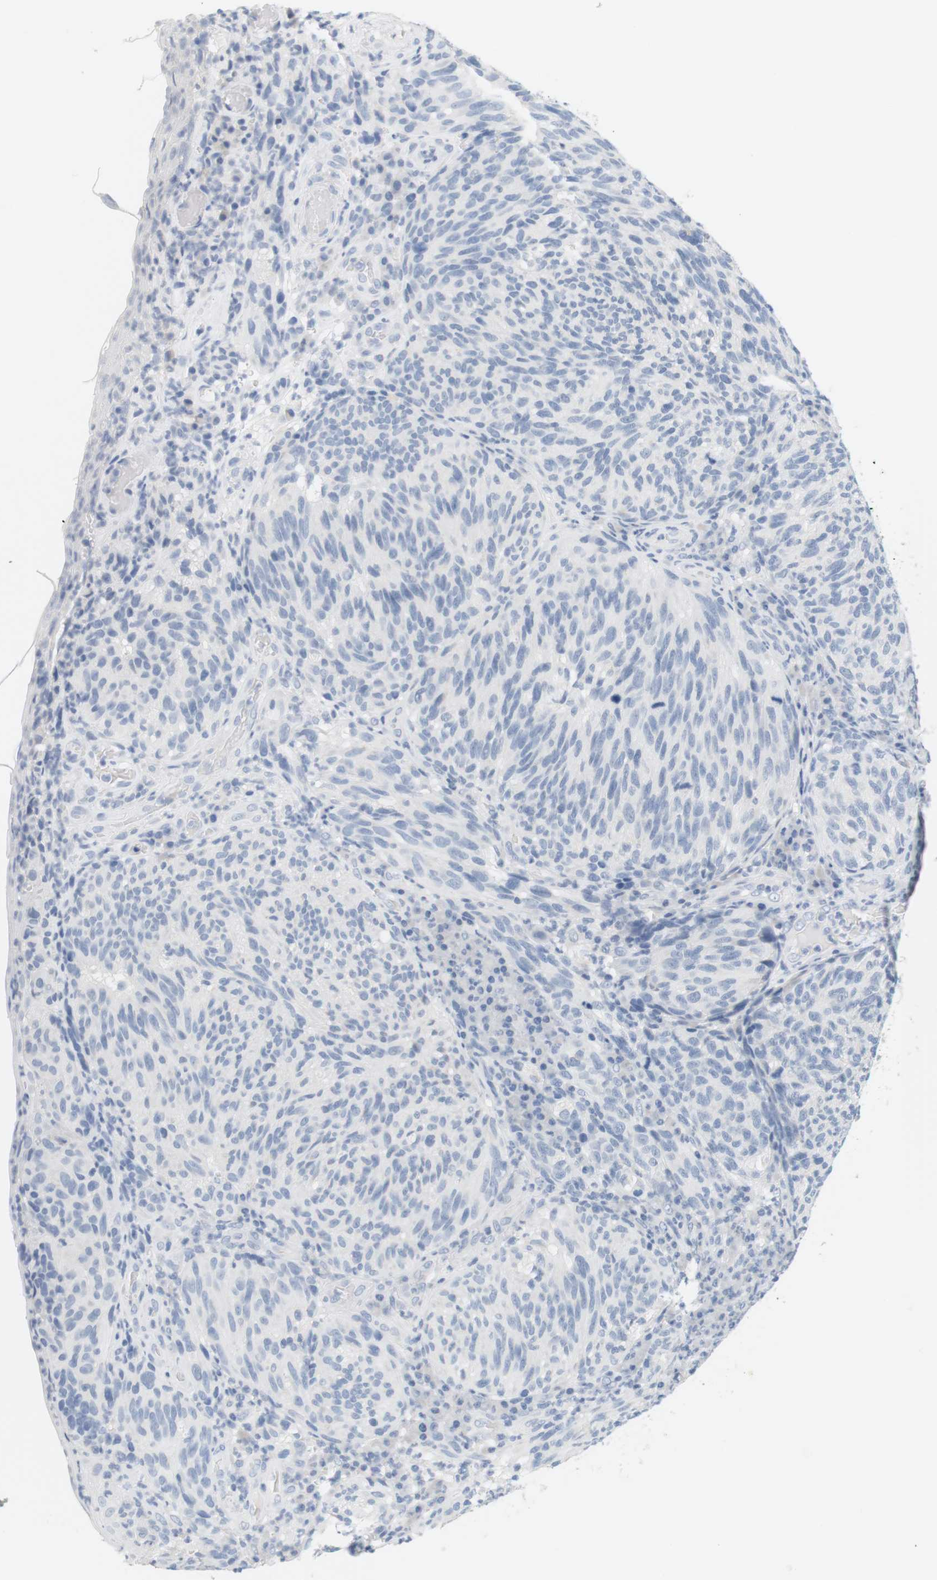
{"staining": {"intensity": "negative", "quantity": "none", "location": "none"}, "tissue": "melanoma", "cell_type": "Tumor cells", "image_type": "cancer", "snomed": [{"axis": "morphology", "description": "Malignant melanoma, NOS"}, {"axis": "topography", "description": "Skin"}], "caption": "Immunohistochemistry image of neoplastic tissue: human melanoma stained with DAB shows no significant protein staining in tumor cells. The staining is performed using DAB brown chromogen with nuclei counter-stained in using hematoxylin.", "gene": "OPRM1", "patient": {"sex": "female", "age": 73}}